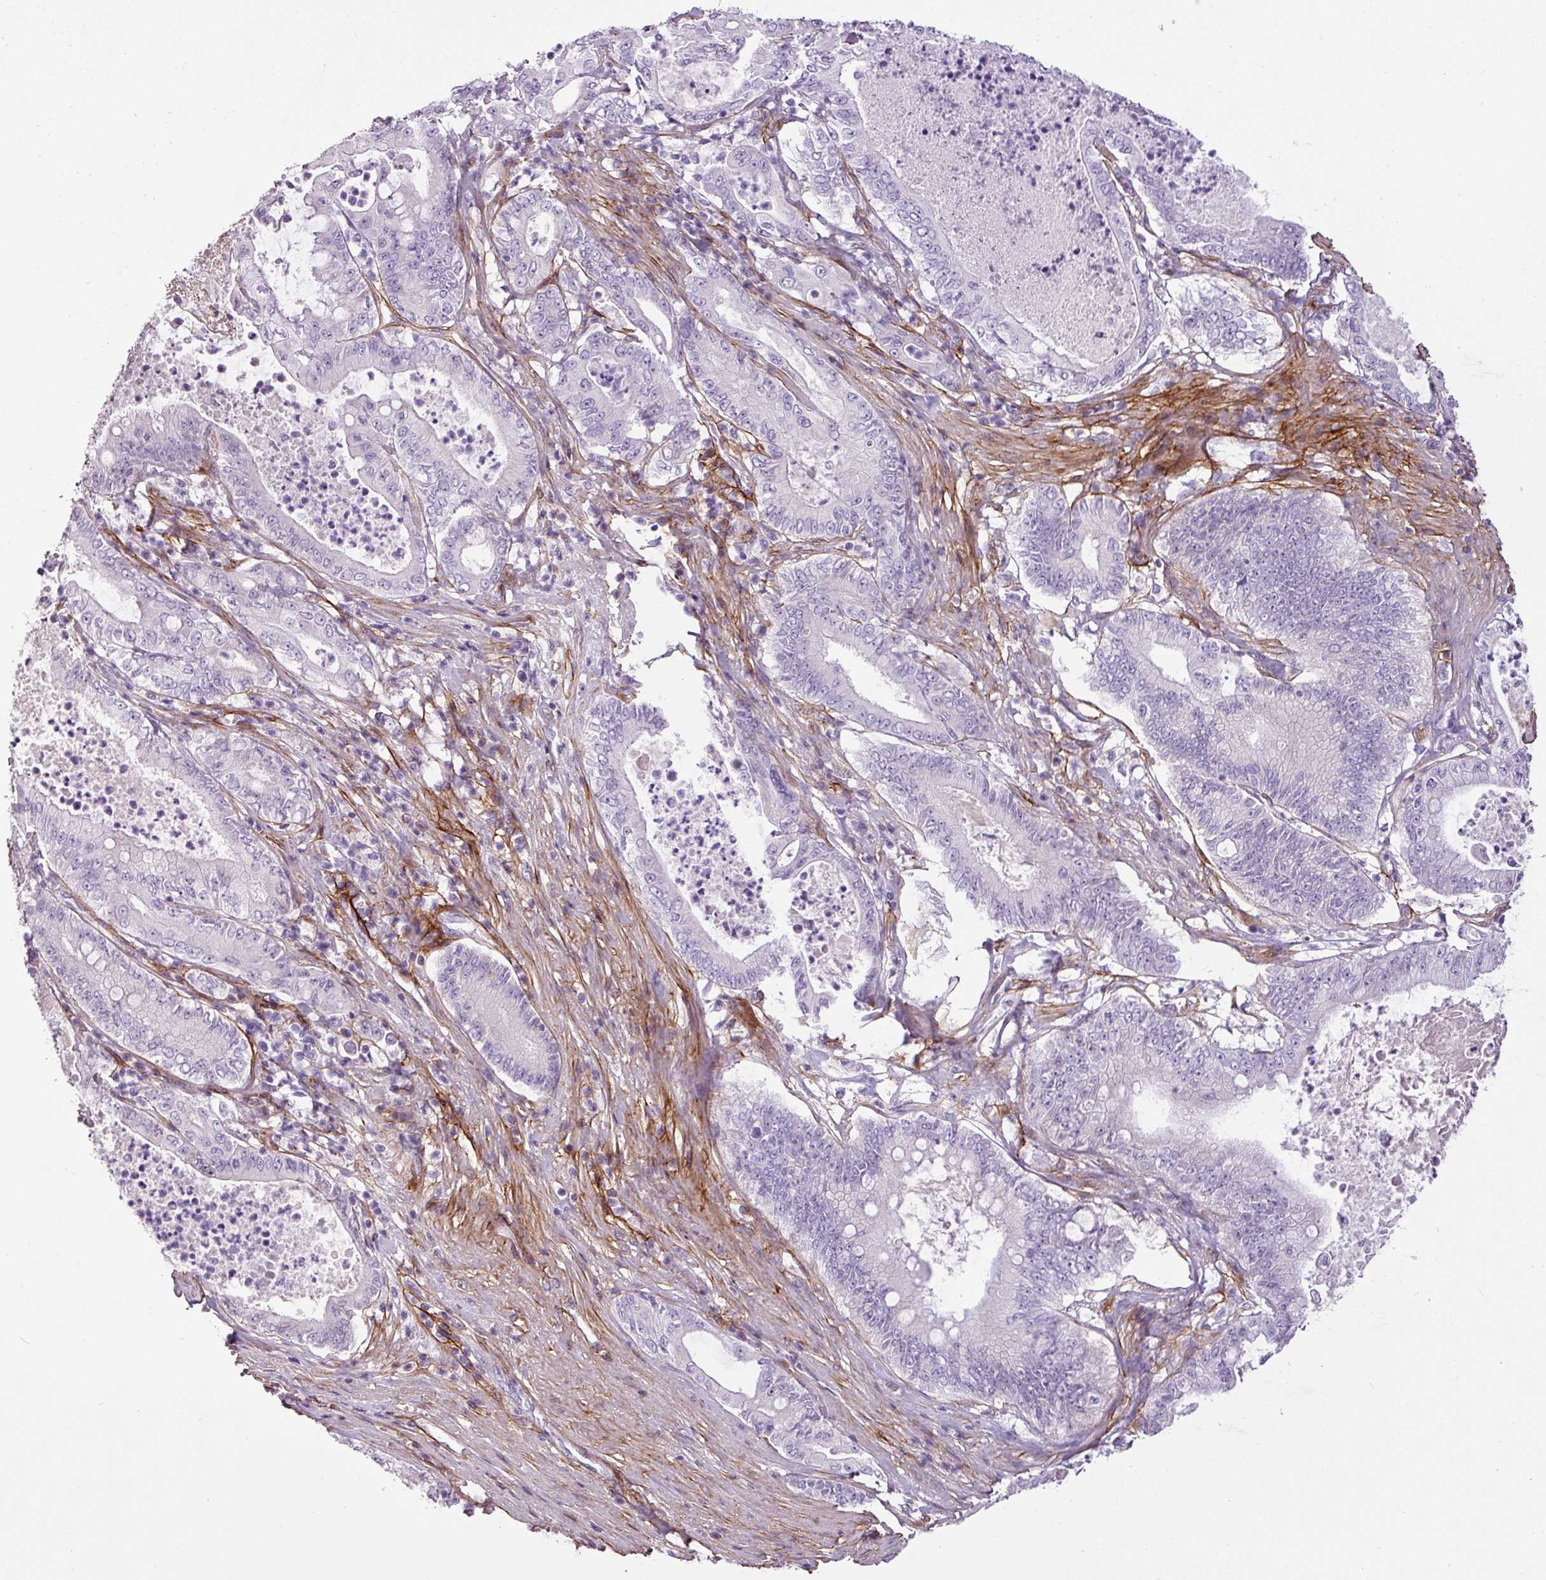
{"staining": {"intensity": "negative", "quantity": "none", "location": "none"}, "tissue": "pancreatic cancer", "cell_type": "Tumor cells", "image_type": "cancer", "snomed": [{"axis": "morphology", "description": "Adenocarcinoma, NOS"}, {"axis": "topography", "description": "Pancreas"}], "caption": "Pancreatic cancer stained for a protein using immunohistochemistry (IHC) demonstrates no positivity tumor cells.", "gene": "PARD6G", "patient": {"sex": "male", "age": 71}}